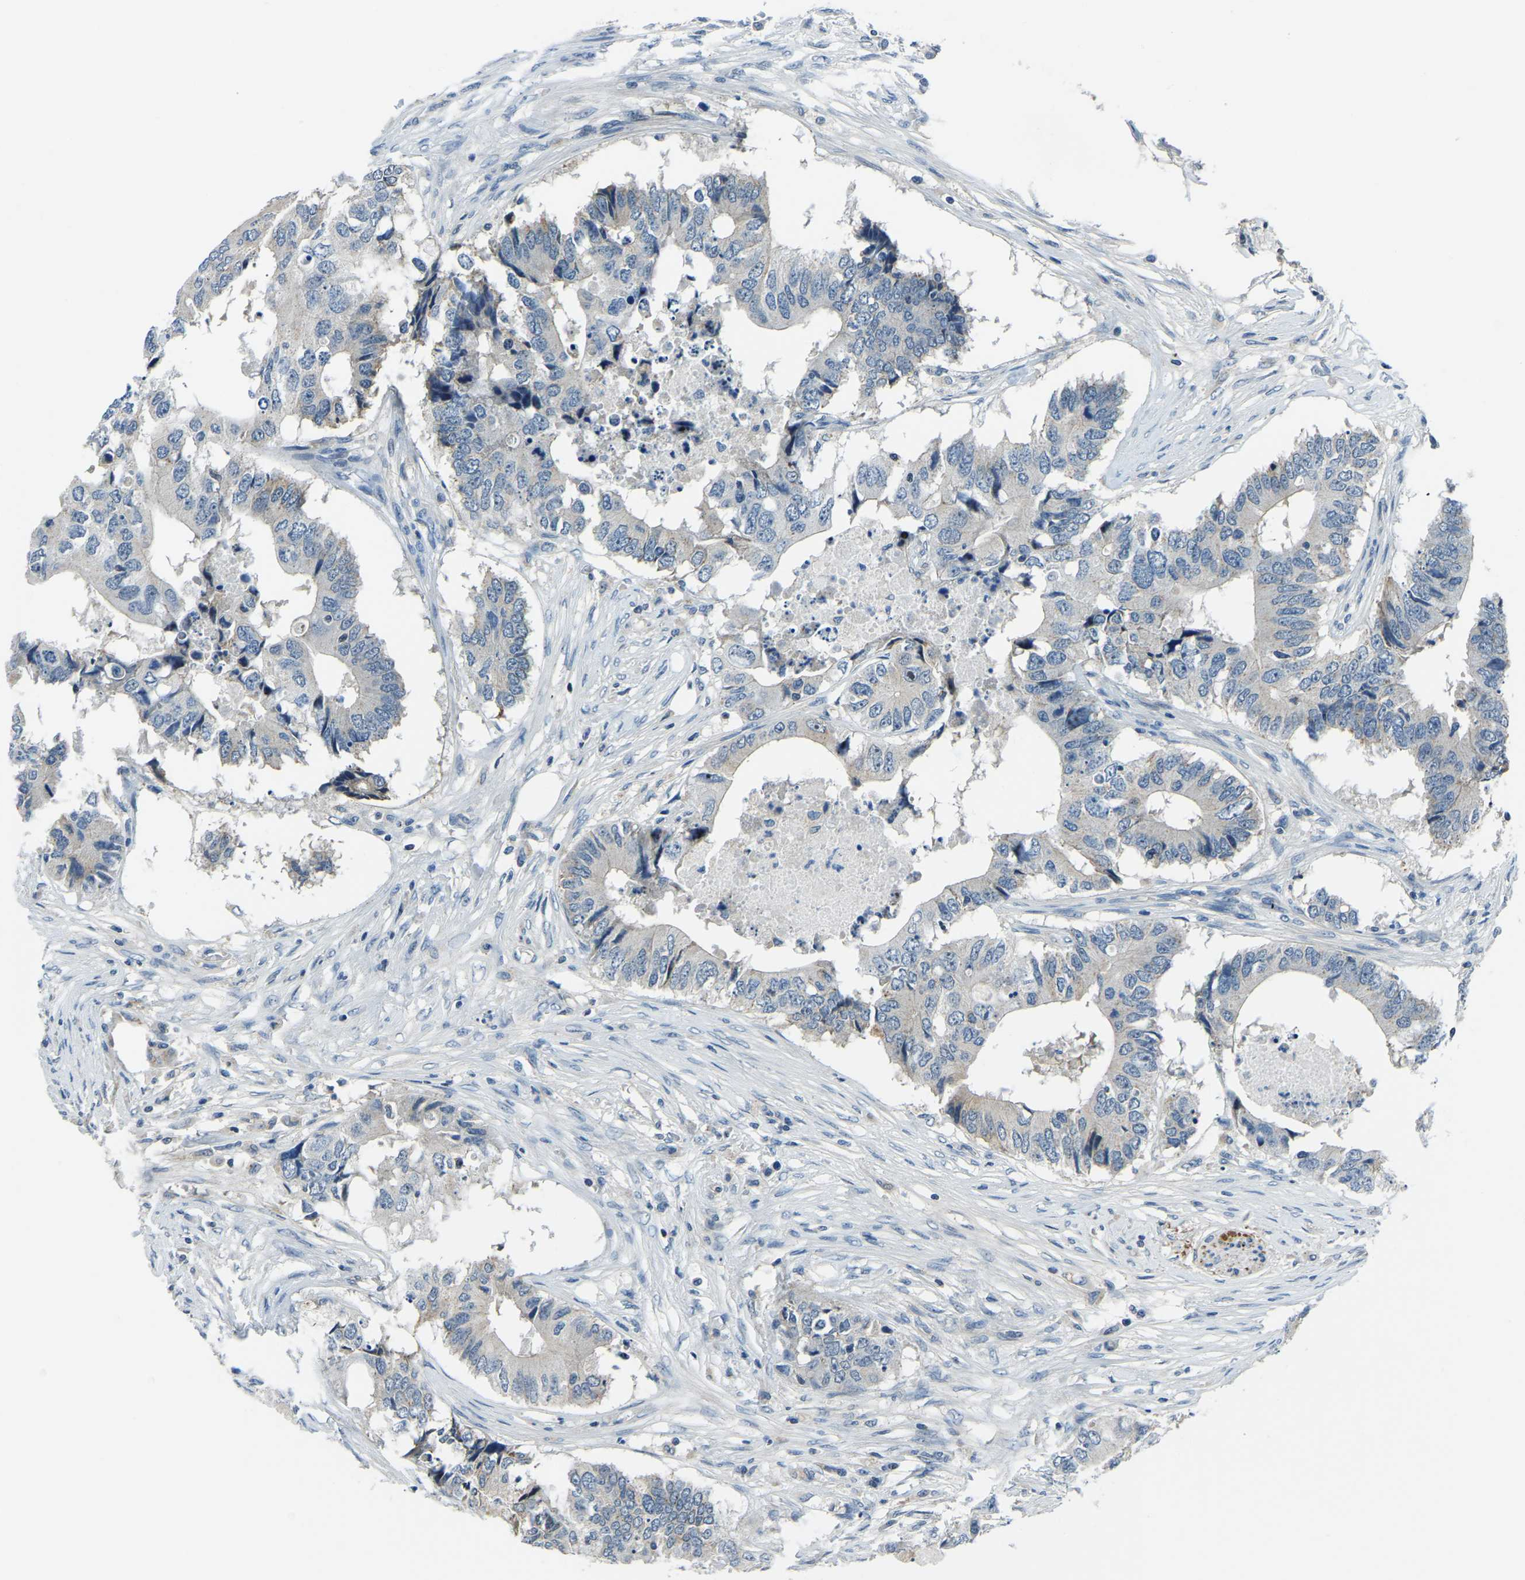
{"staining": {"intensity": "negative", "quantity": "none", "location": "none"}, "tissue": "colorectal cancer", "cell_type": "Tumor cells", "image_type": "cancer", "snomed": [{"axis": "morphology", "description": "Adenocarcinoma, NOS"}, {"axis": "topography", "description": "Colon"}], "caption": "Immunohistochemistry histopathology image of human colorectal cancer stained for a protein (brown), which shows no positivity in tumor cells. The staining was performed using DAB to visualize the protein expression in brown, while the nuclei were stained in blue with hematoxylin (Magnification: 20x).", "gene": "RRP1", "patient": {"sex": "male", "age": 71}}